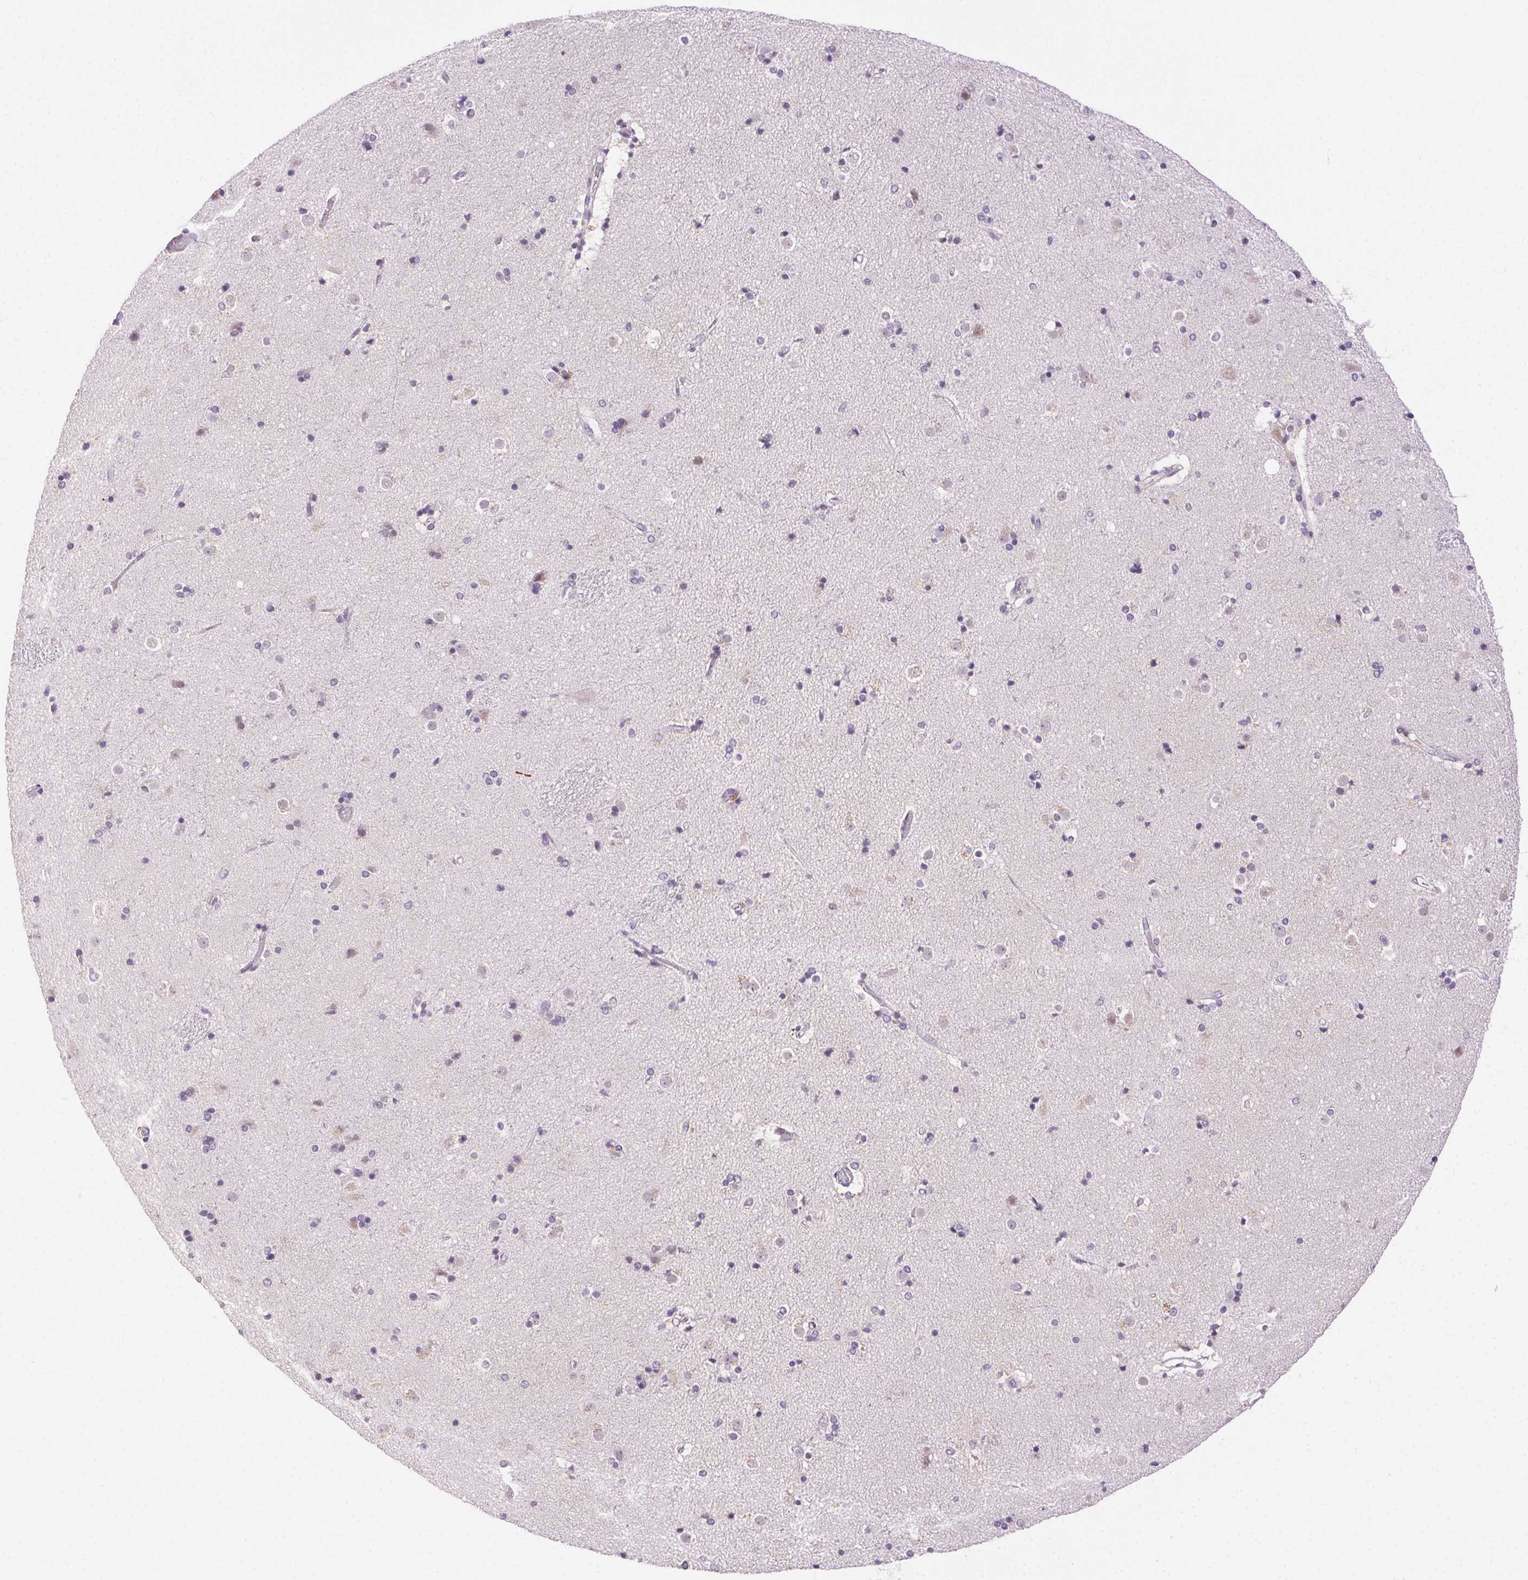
{"staining": {"intensity": "negative", "quantity": "none", "location": "none"}, "tissue": "caudate", "cell_type": "Glial cells", "image_type": "normal", "snomed": [{"axis": "morphology", "description": "Normal tissue, NOS"}, {"axis": "topography", "description": "Lateral ventricle wall"}], "caption": "Protein analysis of benign caudate demonstrates no significant staining in glial cells. (DAB immunohistochemistry with hematoxylin counter stain).", "gene": "CLDN10", "patient": {"sex": "female", "age": 71}}